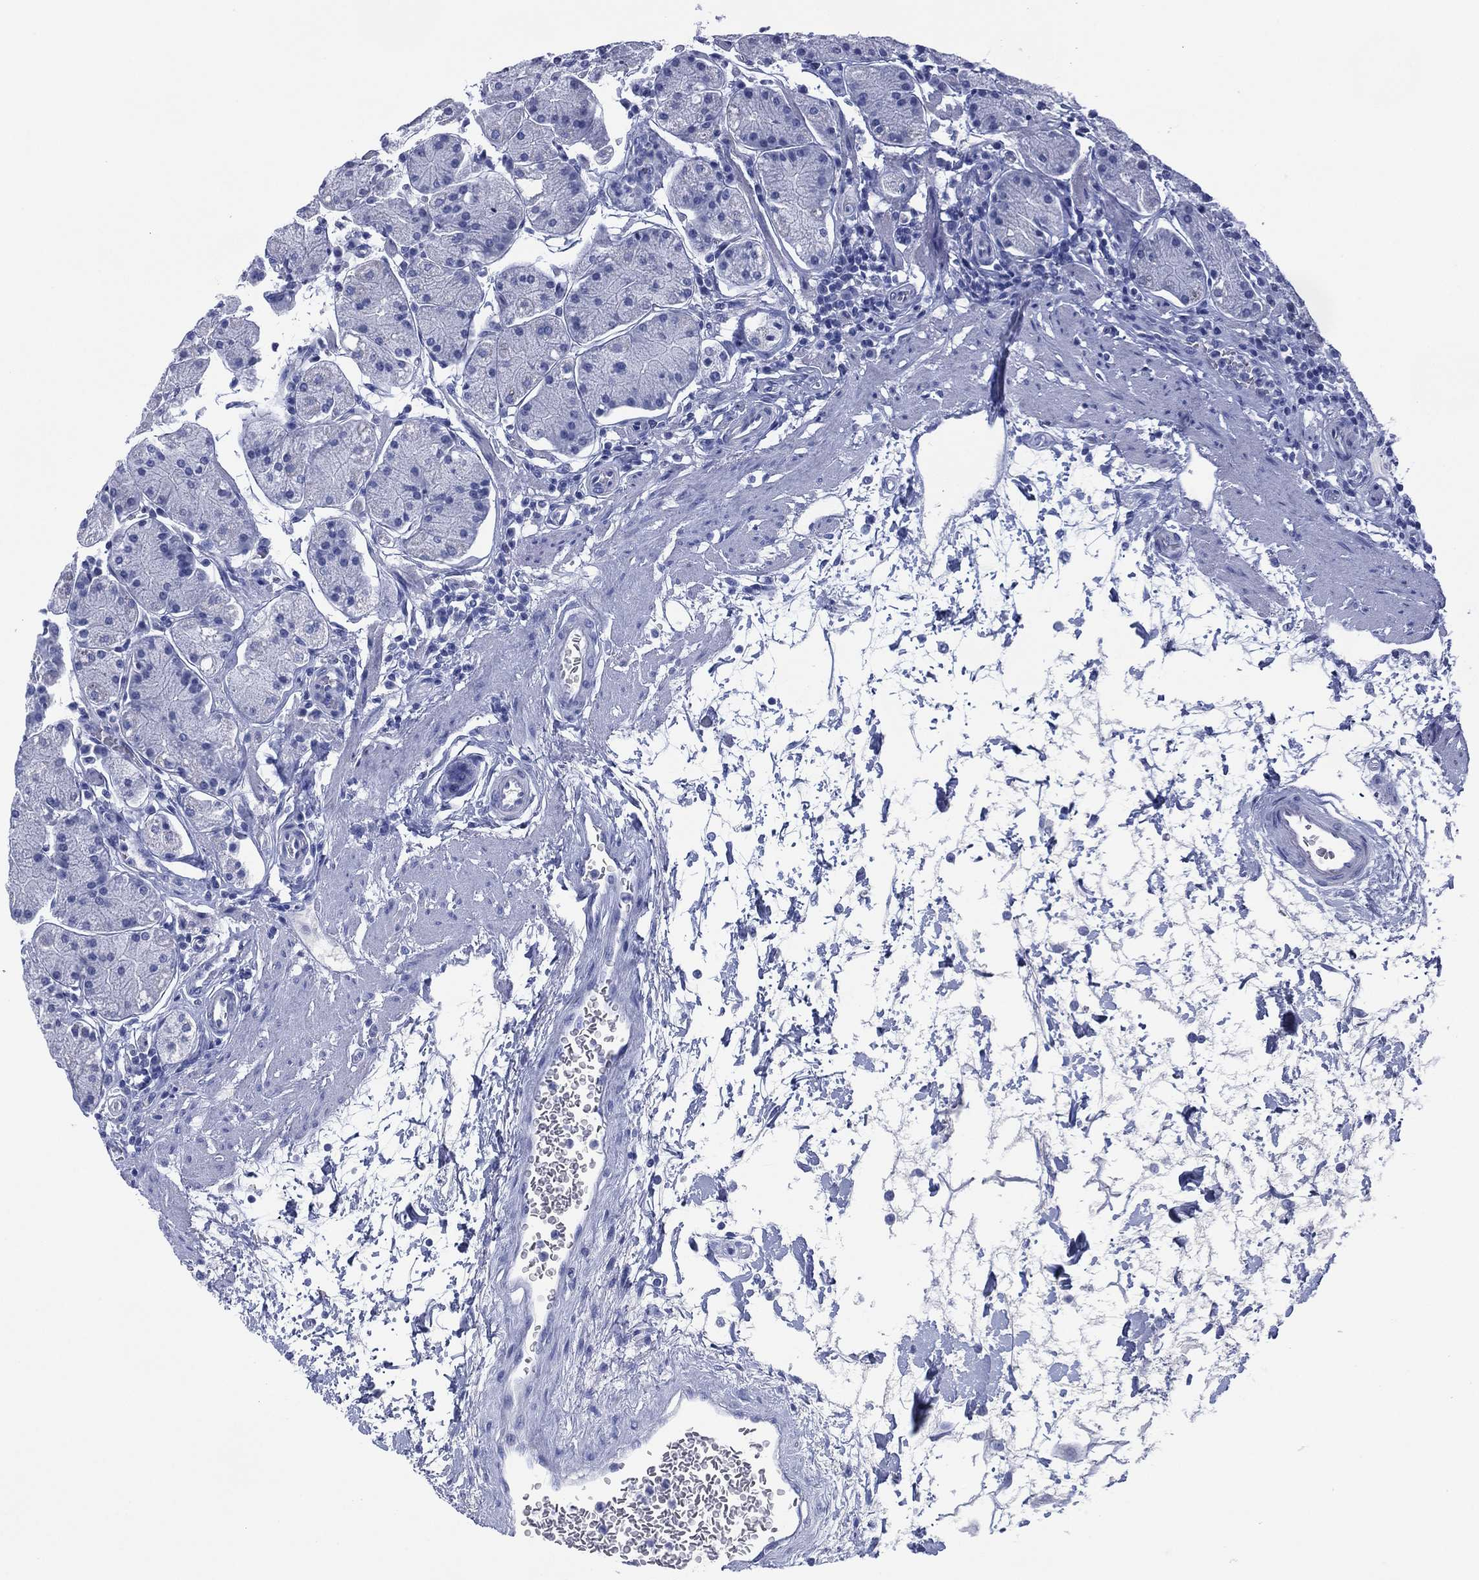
{"staining": {"intensity": "negative", "quantity": "none", "location": "none"}, "tissue": "stomach", "cell_type": "Glandular cells", "image_type": "normal", "snomed": [{"axis": "morphology", "description": "Normal tissue, NOS"}, {"axis": "topography", "description": "Stomach"}], "caption": "Micrograph shows no significant protein expression in glandular cells of normal stomach.", "gene": "SIGLECL1", "patient": {"sex": "male", "age": 54}}